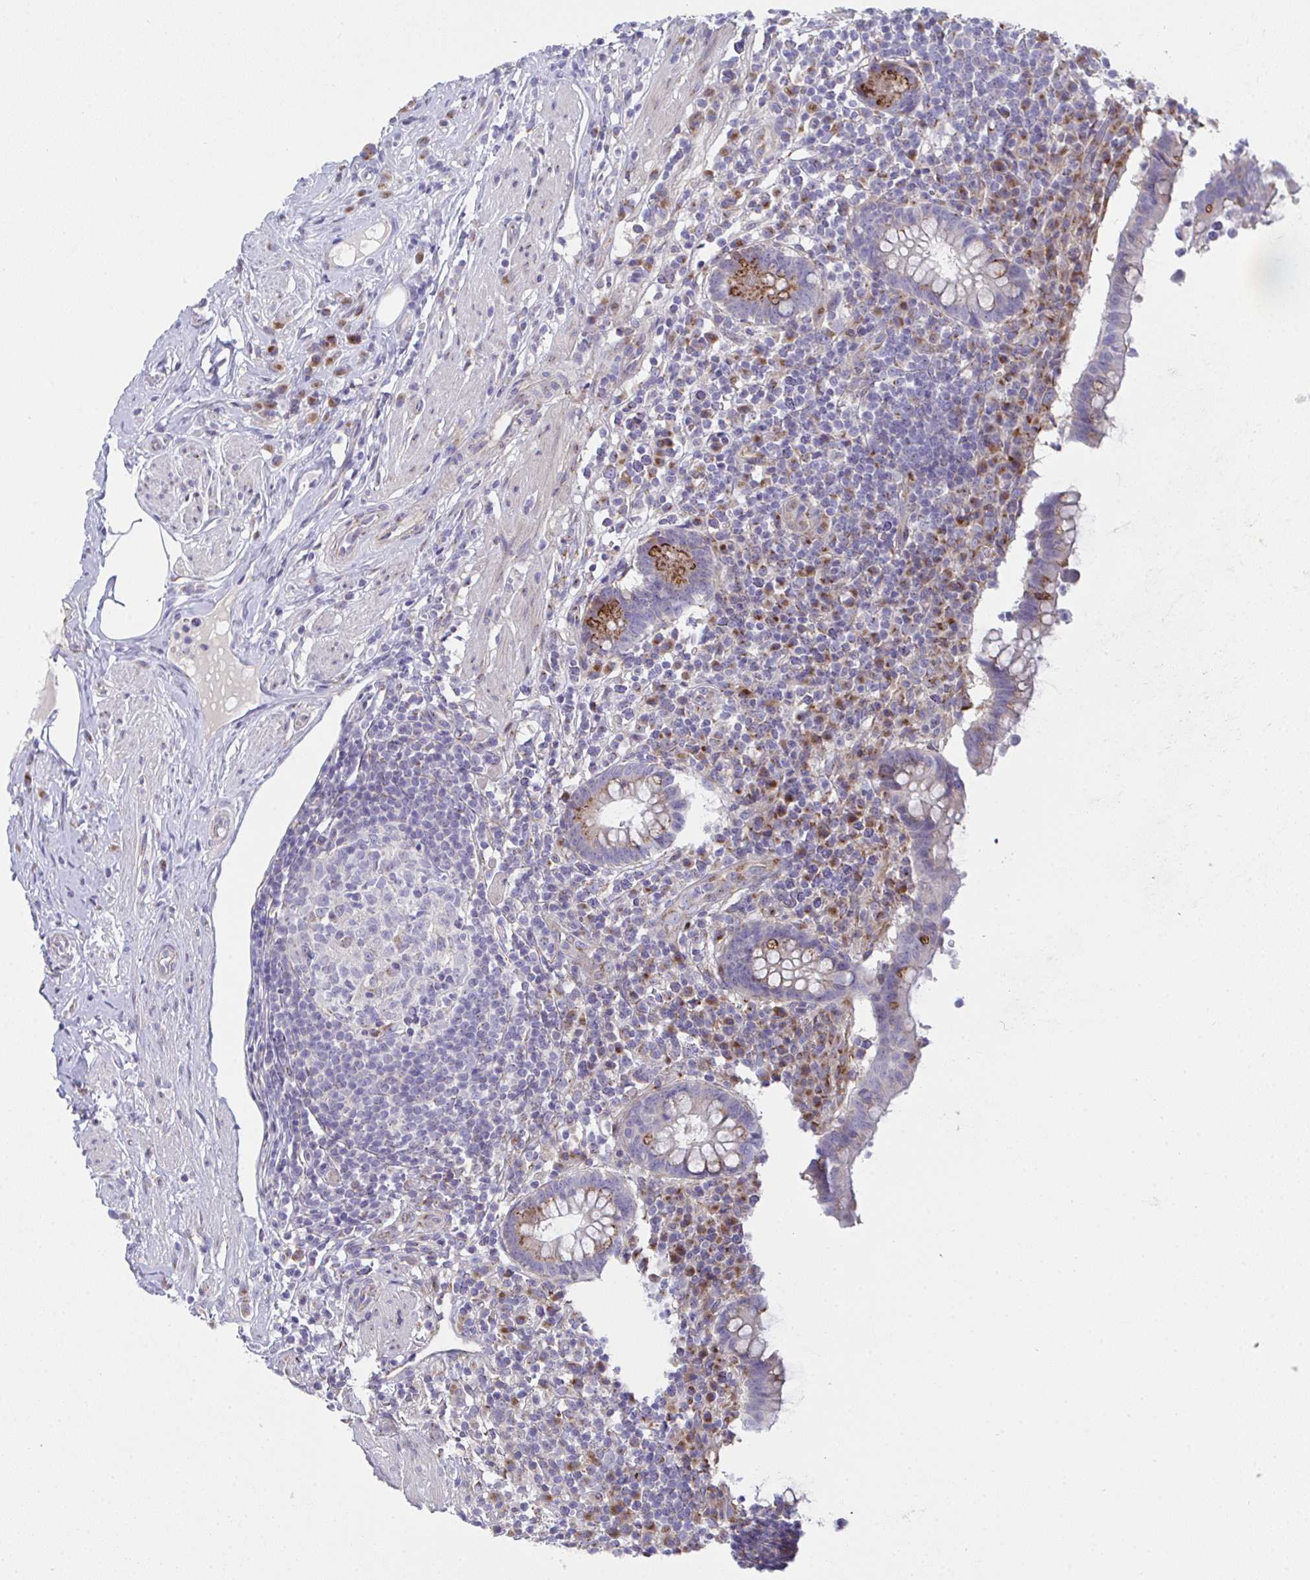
{"staining": {"intensity": "moderate", "quantity": "25%-75%", "location": "cytoplasmic/membranous"}, "tissue": "appendix", "cell_type": "Glandular cells", "image_type": "normal", "snomed": [{"axis": "morphology", "description": "Normal tissue, NOS"}, {"axis": "topography", "description": "Appendix"}], "caption": "Moderate cytoplasmic/membranous positivity for a protein is seen in about 25%-75% of glandular cells of benign appendix using immunohistochemistry.", "gene": "MIA3", "patient": {"sex": "female", "age": 56}}